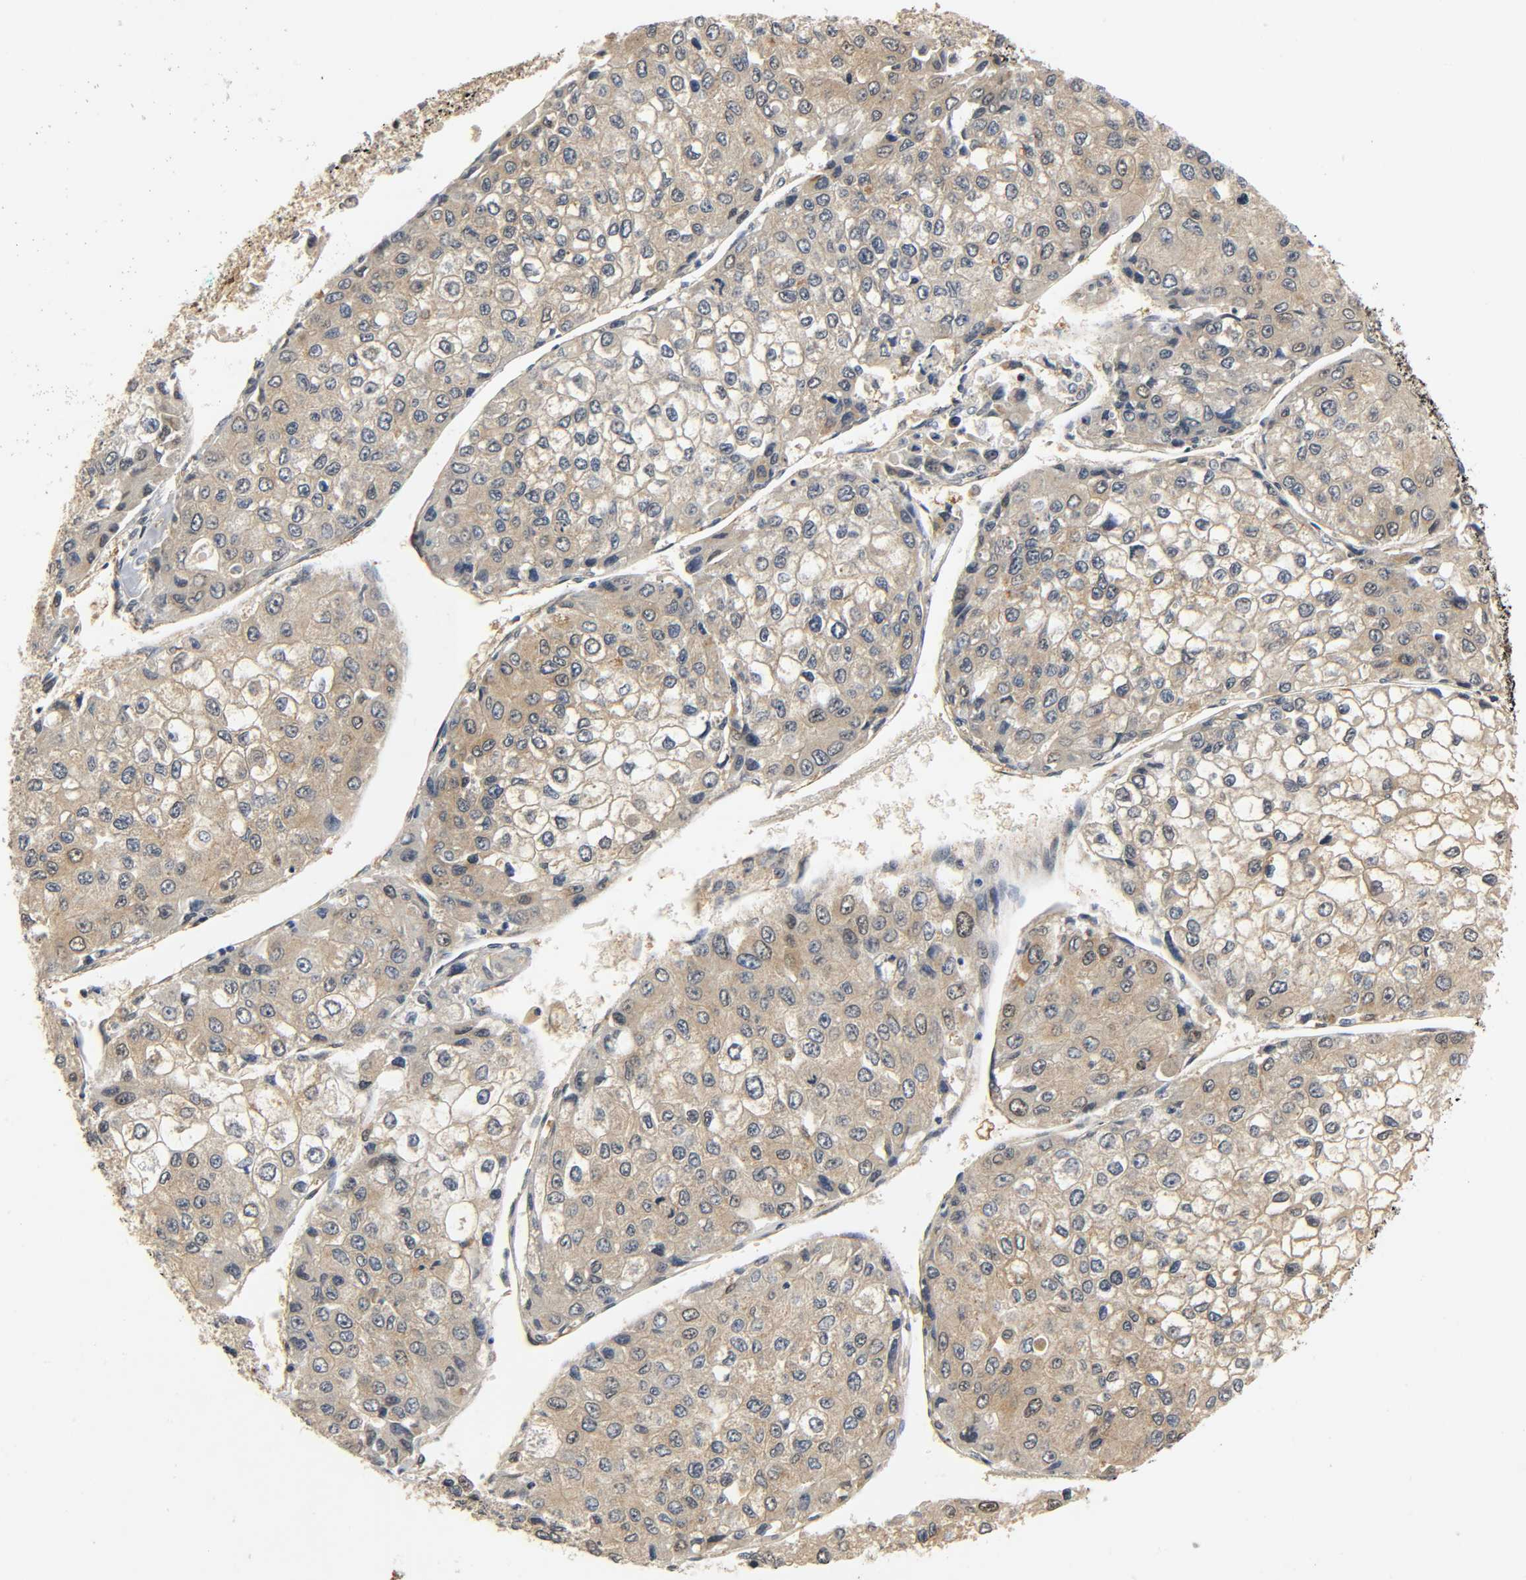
{"staining": {"intensity": "weak", "quantity": ">75%", "location": "cytoplasmic/membranous"}, "tissue": "liver cancer", "cell_type": "Tumor cells", "image_type": "cancer", "snomed": [{"axis": "morphology", "description": "Carcinoma, Hepatocellular, NOS"}, {"axis": "topography", "description": "Liver"}], "caption": "A brown stain shows weak cytoplasmic/membranous positivity of a protein in liver cancer (hepatocellular carcinoma) tumor cells.", "gene": "ZFPM2", "patient": {"sex": "female", "age": 66}}